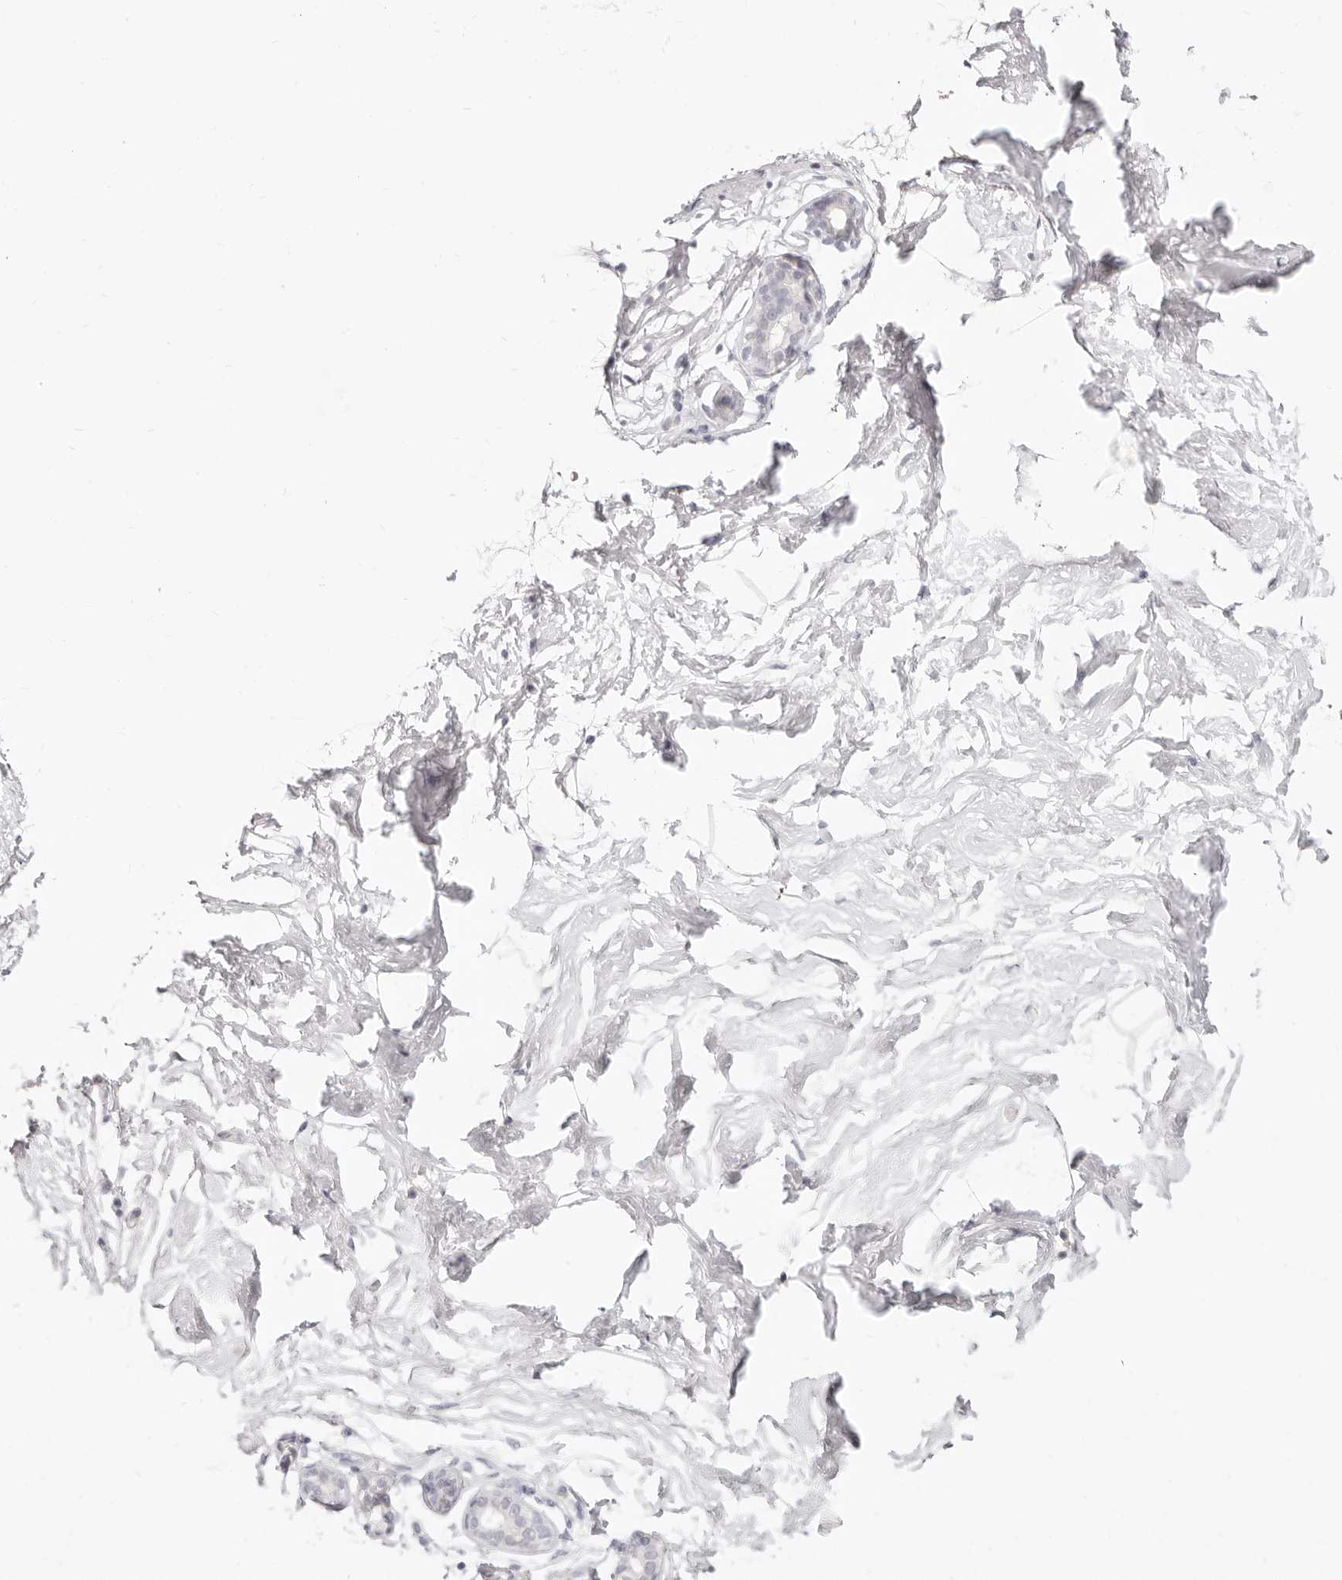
{"staining": {"intensity": "negative", "quantity": "none", "location": "none"}, "tissue": "breast", "cell_type": "Adipocytes", "image_type": "normal", "snomed": [{"axis": "morphology", "description": "Normal tissue, NOS"}, {"axis": "morphology", "description": "Adenoma, NOS"}, {"axis": "topography", "description": "Breast"}], "caption": "DAB (3,3'-diaminobenzidine) immunohistochemical staining of unremarkable breast reveals no significant expression in adipocytes.", "gene": "ASCL1", "patient": {"sex": "female", "age": 23}}